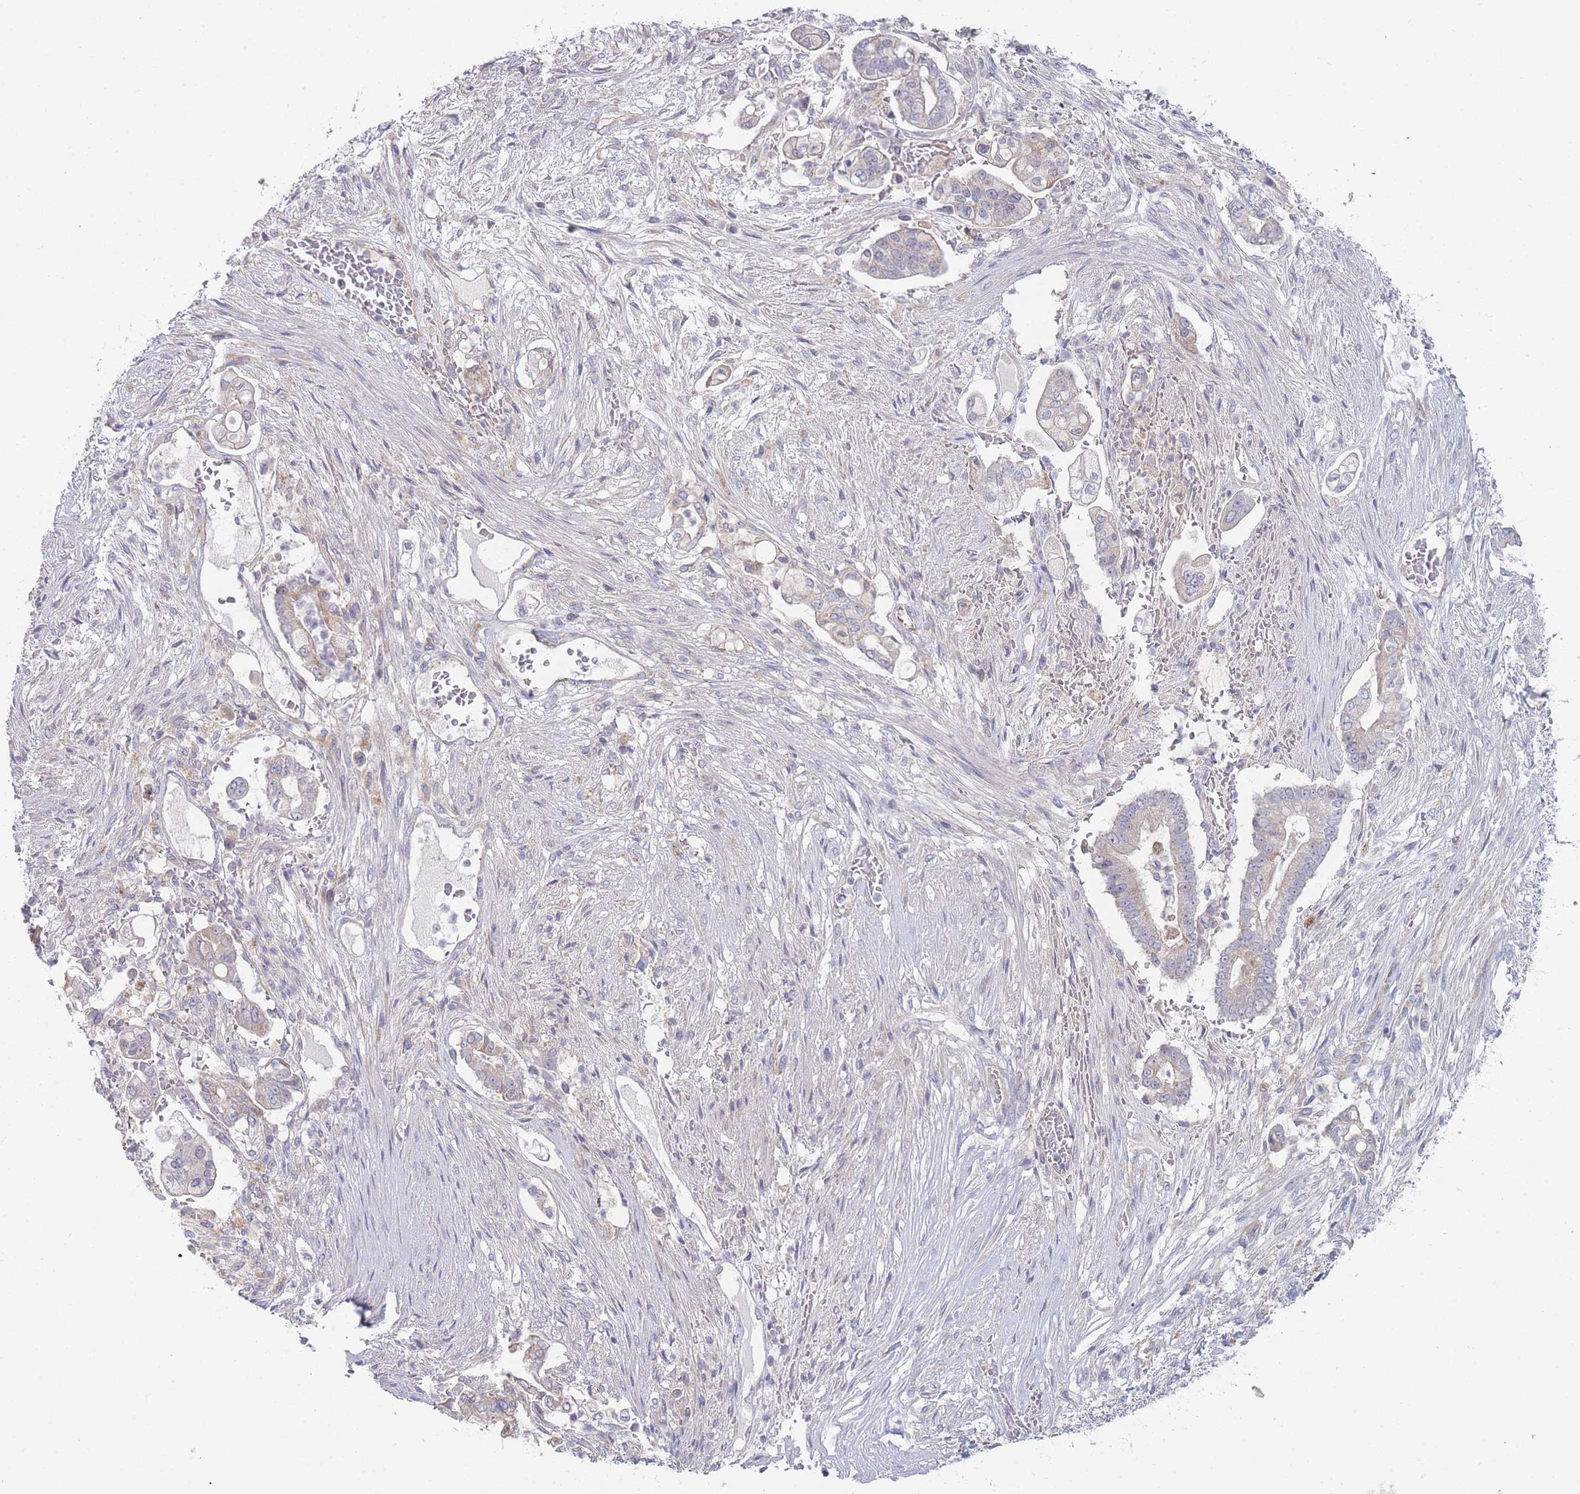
{"staining": {"intensity": "negative", "quantity": "none", "location": "none"}, "tissue": "pancreatic cancer", "cell_type": "Tumor cells", "image_type": "cancer", "snomed": [{"axis": "morphology", "description": "Adenocarcinoma, NOS"}, {"axis": "topography", "description": "Pancreas"}], "caption": "A micrograph of pancreatic cancer stained for a protein reveals no brown staining in tumor cells.", "gene": "NUB1", "patient": {"sex": "female", "age": 69}}